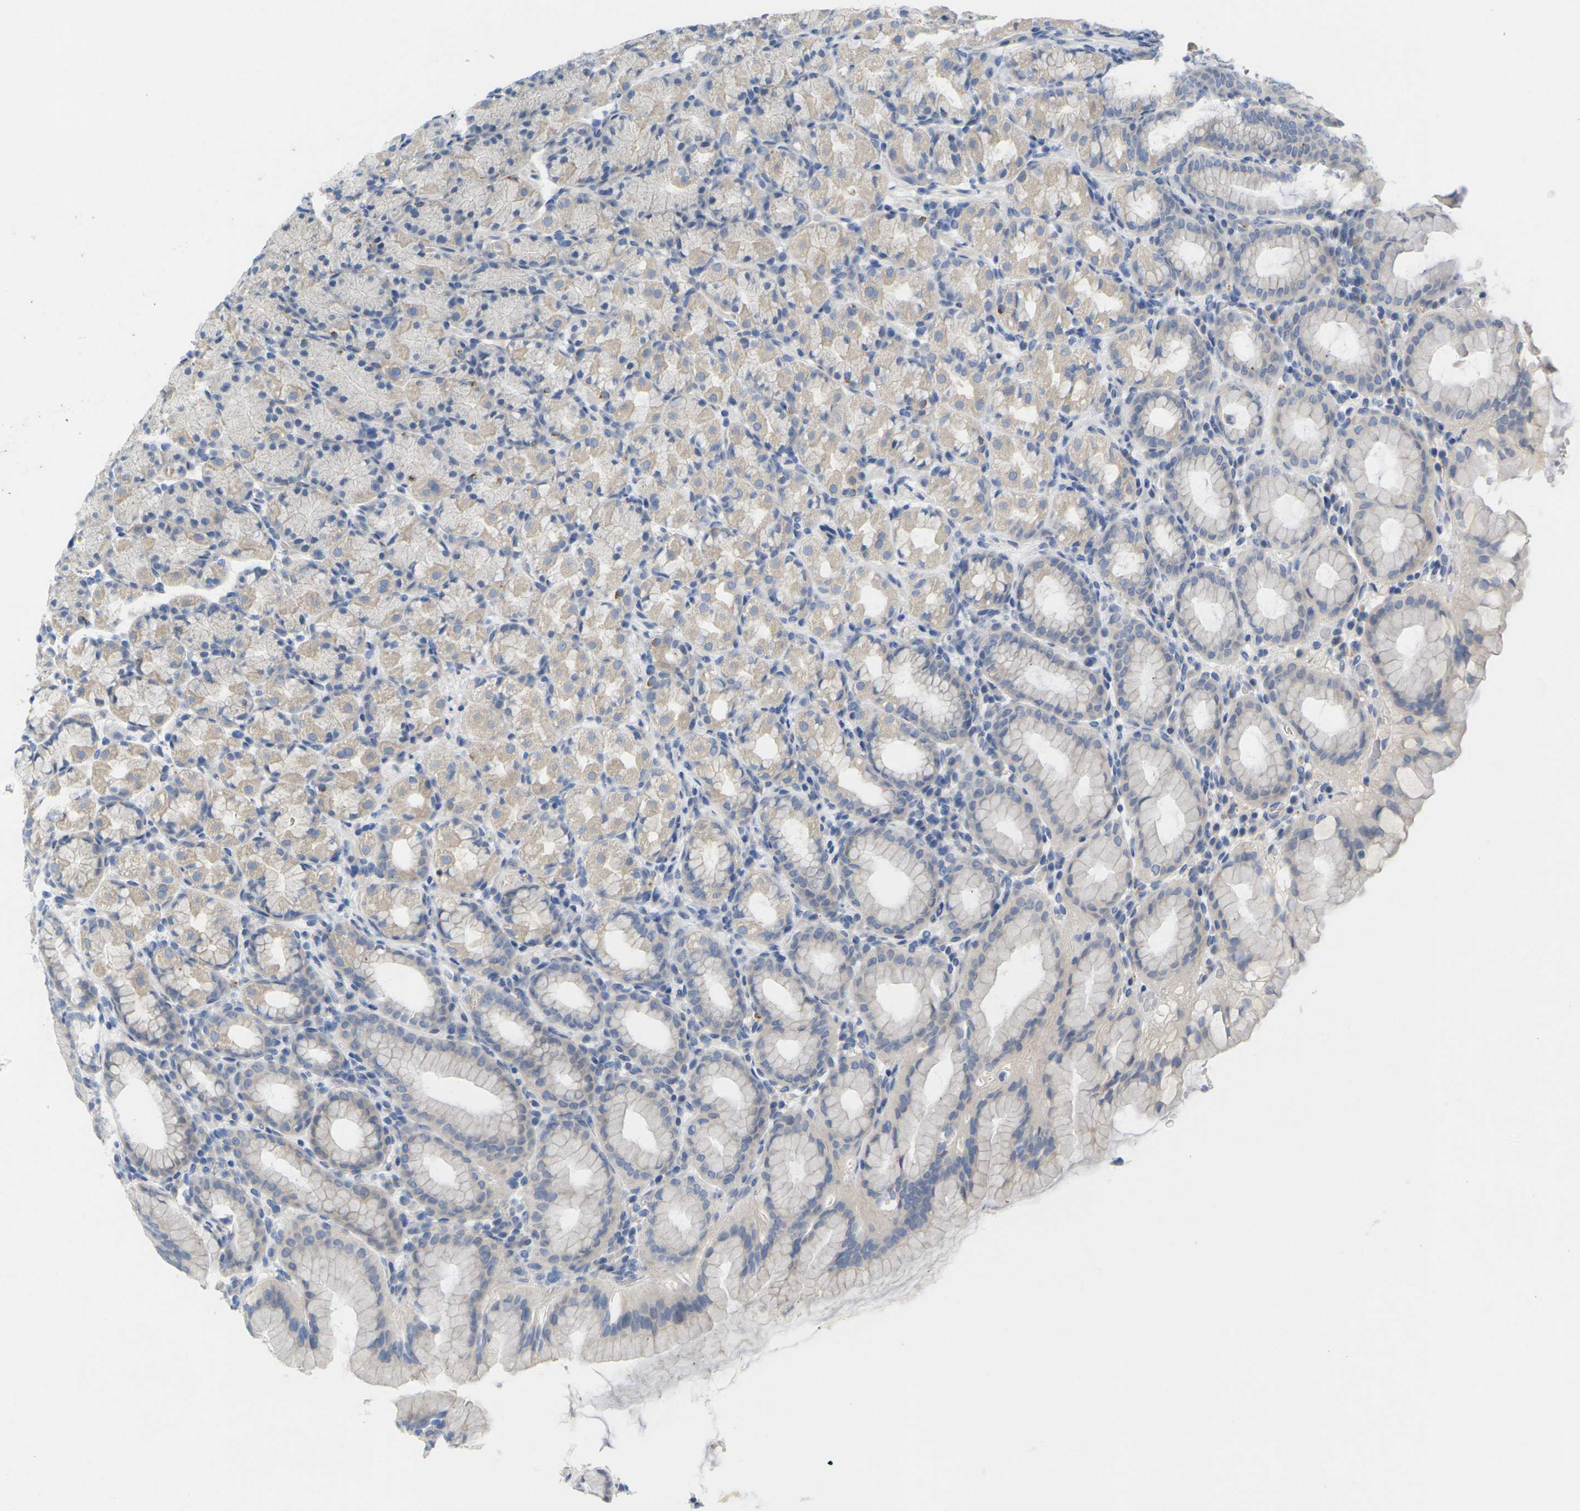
{"staining": {"intensity": "weak", "quantity": "<25%", "location": "cytoplasmic/membranous"}, "tissue": "stomach", "cell_type": "Glandular cells", "image_type": "normal", "snomed": [{"axis": "morphology", "description": "Normal tissue, NOS"}, {"axis": "topography", "description": "Stomach, upper"}], "caption": "Immunohistochemical staining of benign stomach shows no significant staining in glandular cells.", "gene": "TNNI3", "patient": {"sex": "male", "age": 68}}